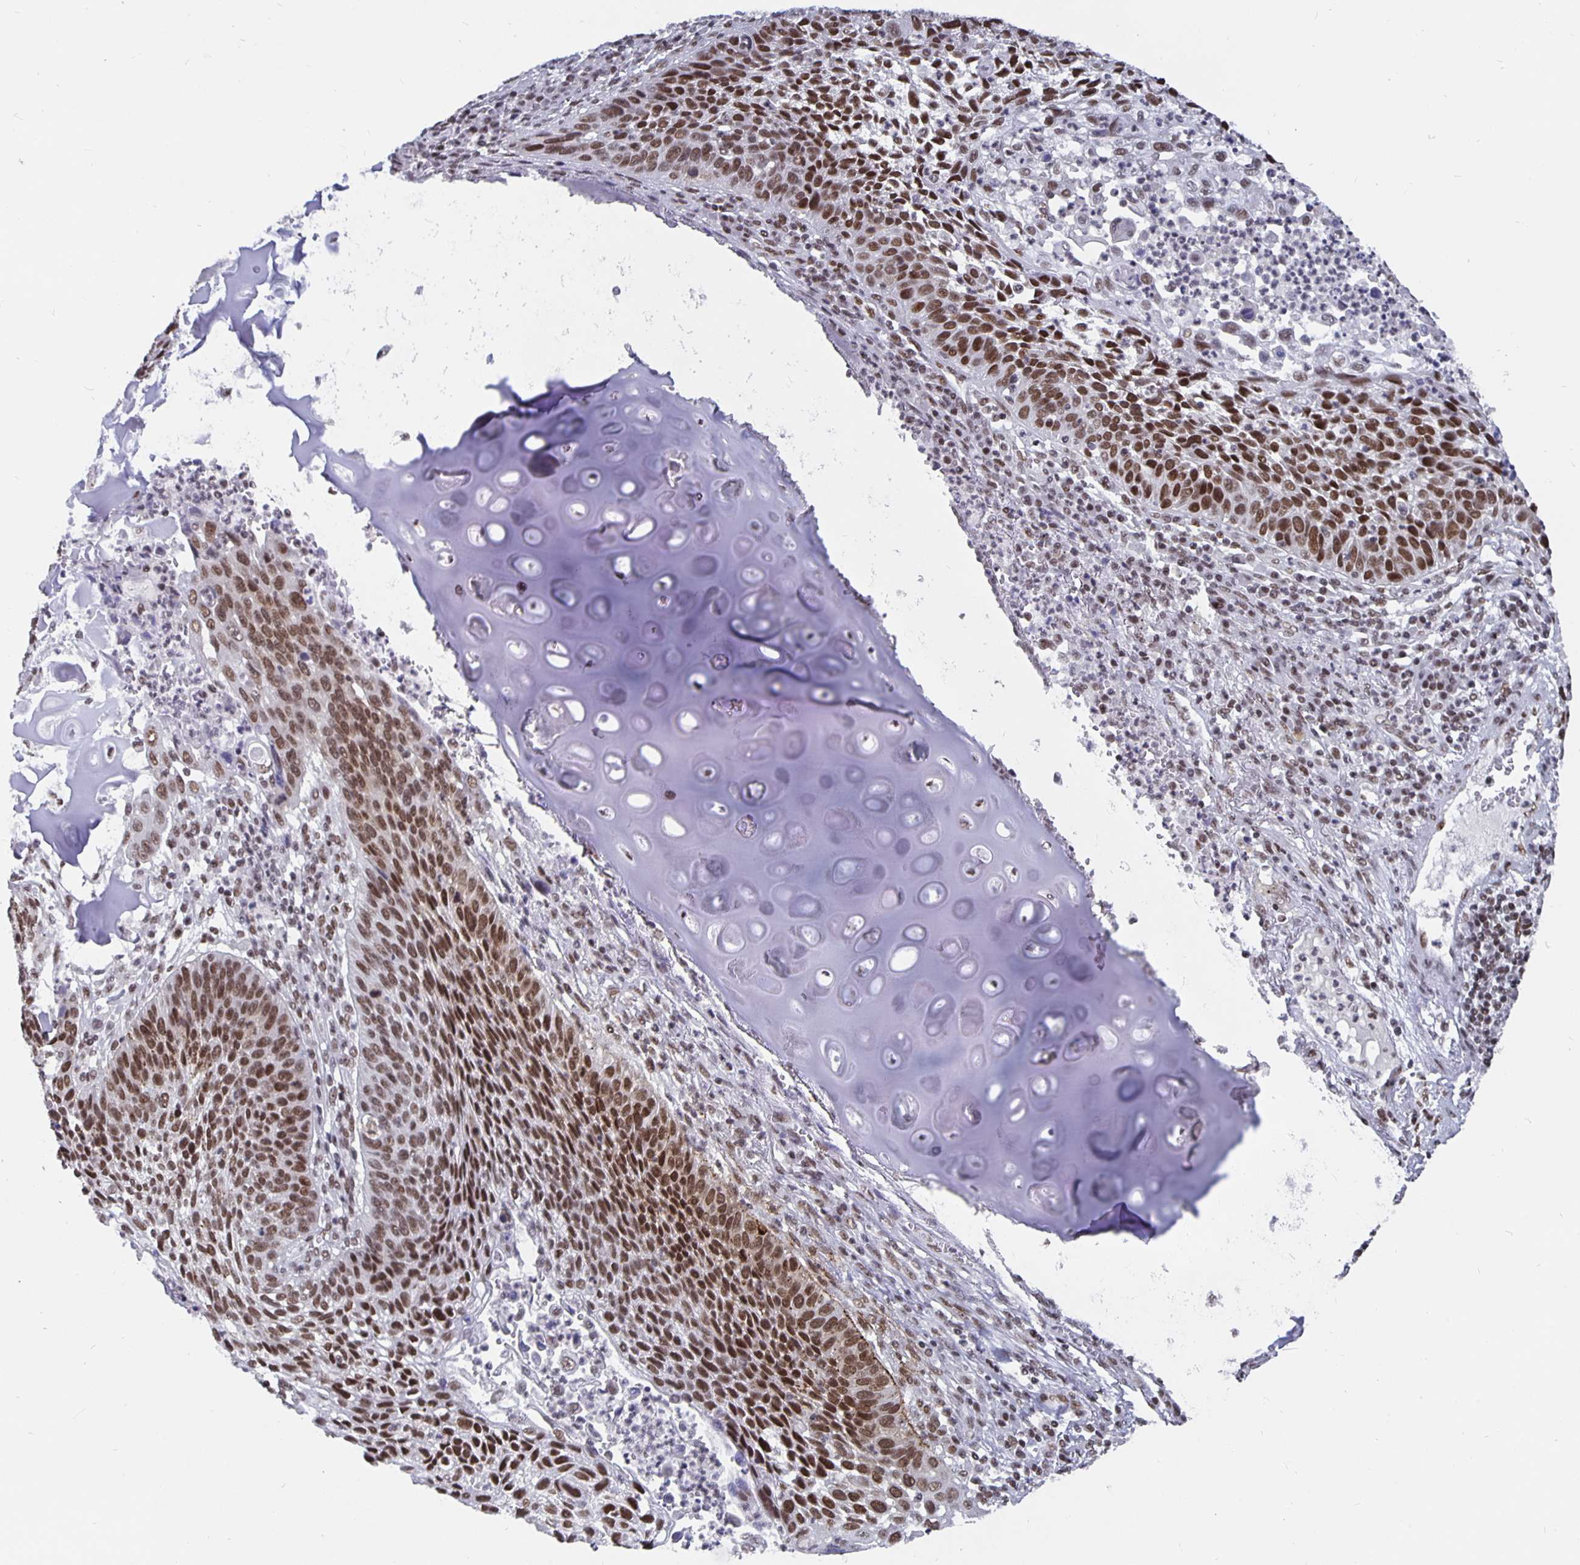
{"staining": {"intensity": "moderate", "quantity": ">75%", "location": "nuclear"}, "tissue": "lung cancer", "cell_type": "Tumor cells", "image_type": "cancer", "snomed": [{"axis": "morphology", "description": "Squamous cell carcinoma, NOS"}, {"axis": "morphology", "description": "Squamous cell carcinoma, metastatic, NOS"}, {"axis": "topography", "description": "Lung"}, {"axis": "topography", "description": "Pleura, NOS"}], "caption": "This is an image of immunohistochemistry staining of lung cancer, which shows moderate expression in the nuclear of tumor cells.", "gene": "PBX2", "patient": {"sex": "male", "age": 72}}